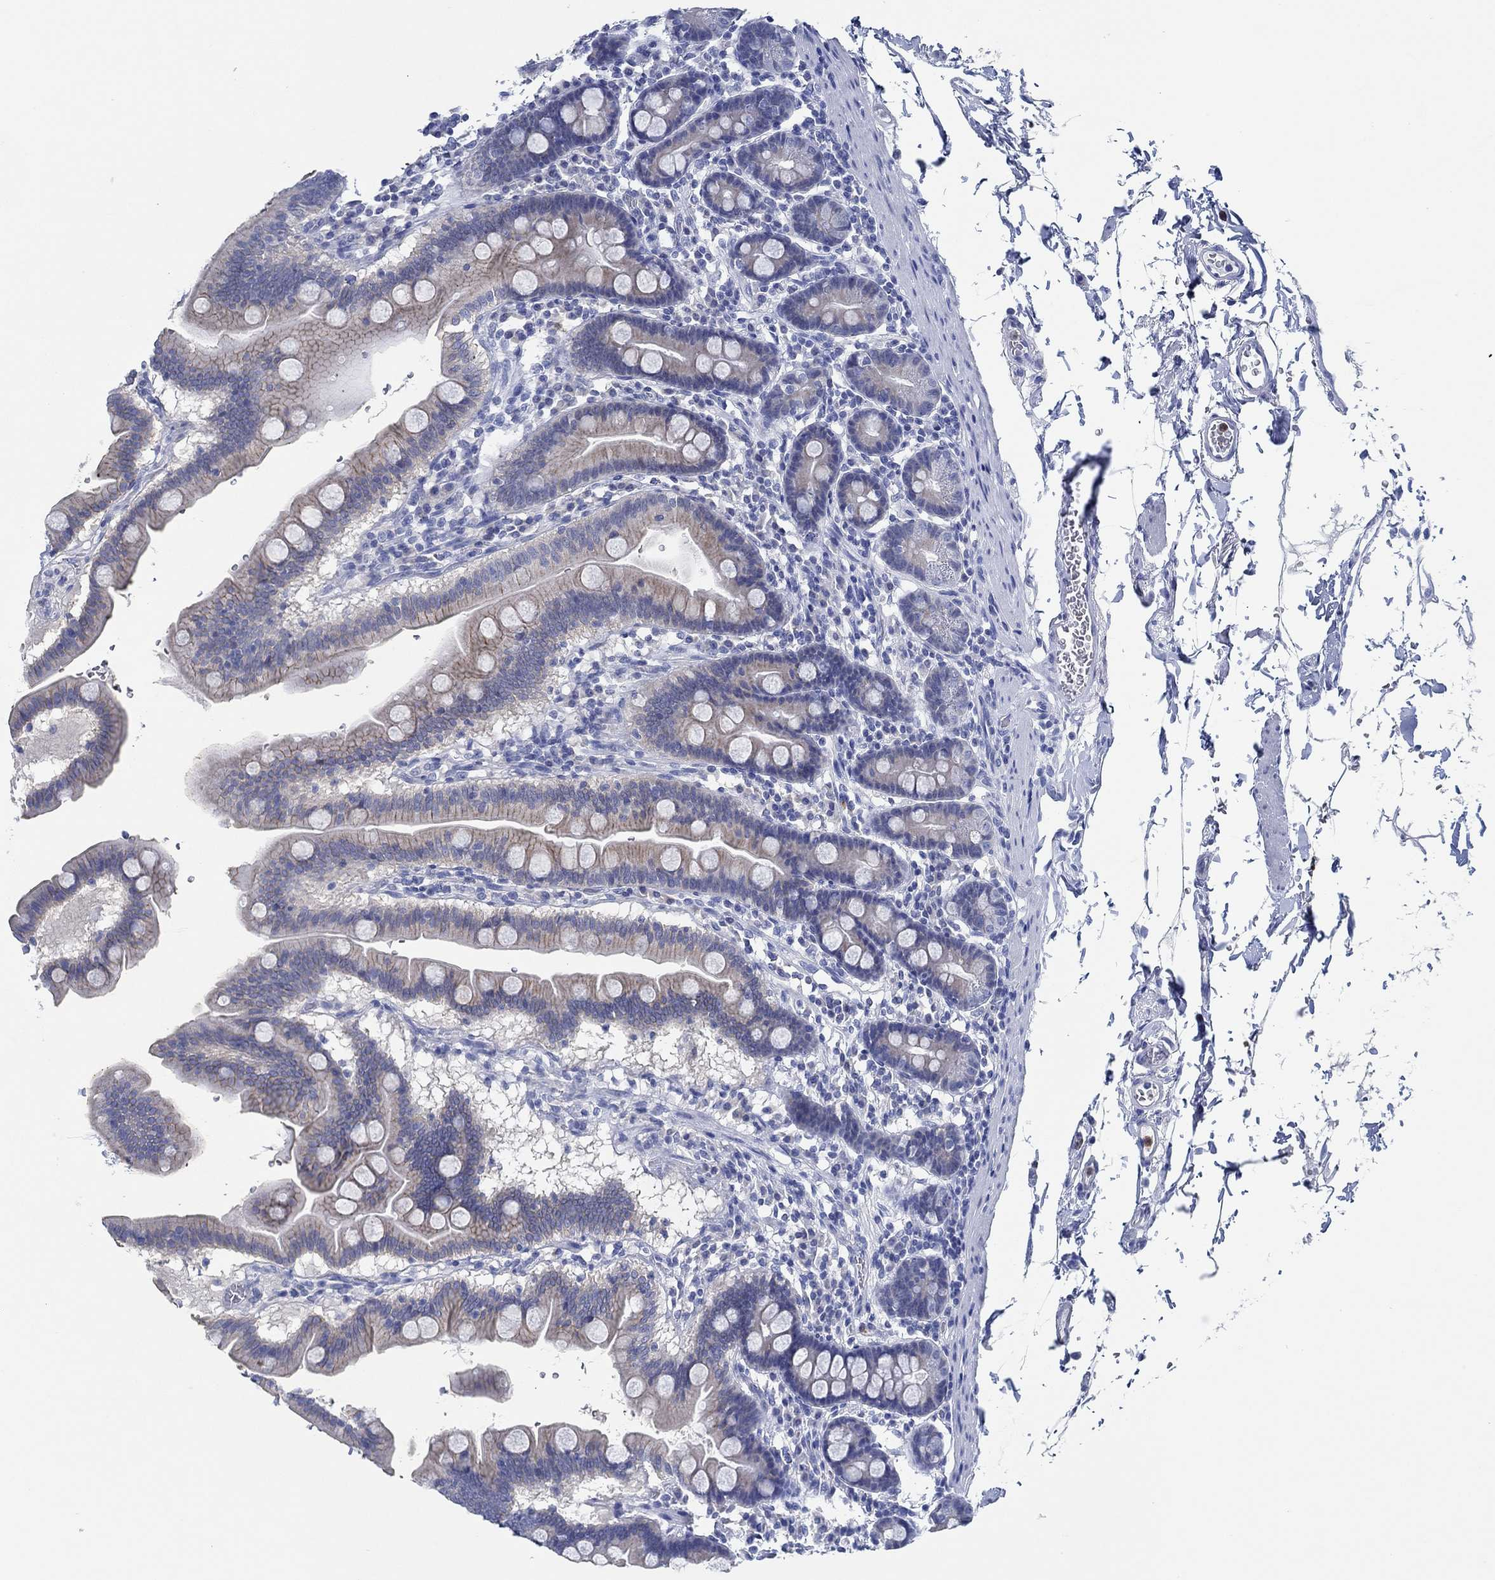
{"staining": {"intensity": "moderate", "quantity": "<25%", "location": "cytoplasmic/membranous"}, "tissue": "duodenum", "cell_type": "Glandular cells", "image_type": "normal", "snomed": [{"axis": "morphology", "description": "Normal tissue, NOS"}, {"axis": "topography", "description": "Duodenum"}], "caption": "High-power microscopy captured an immunohistochemistry image of unremarkable duodenum, revealing moderate cytoplasmic/membranous staining in about <25% of glandular cells. (DAB = brown stain, brightfield microscopy at high magnification).", "gene": "ZNF671", "patient": {"sex": "male", "age": 59}}